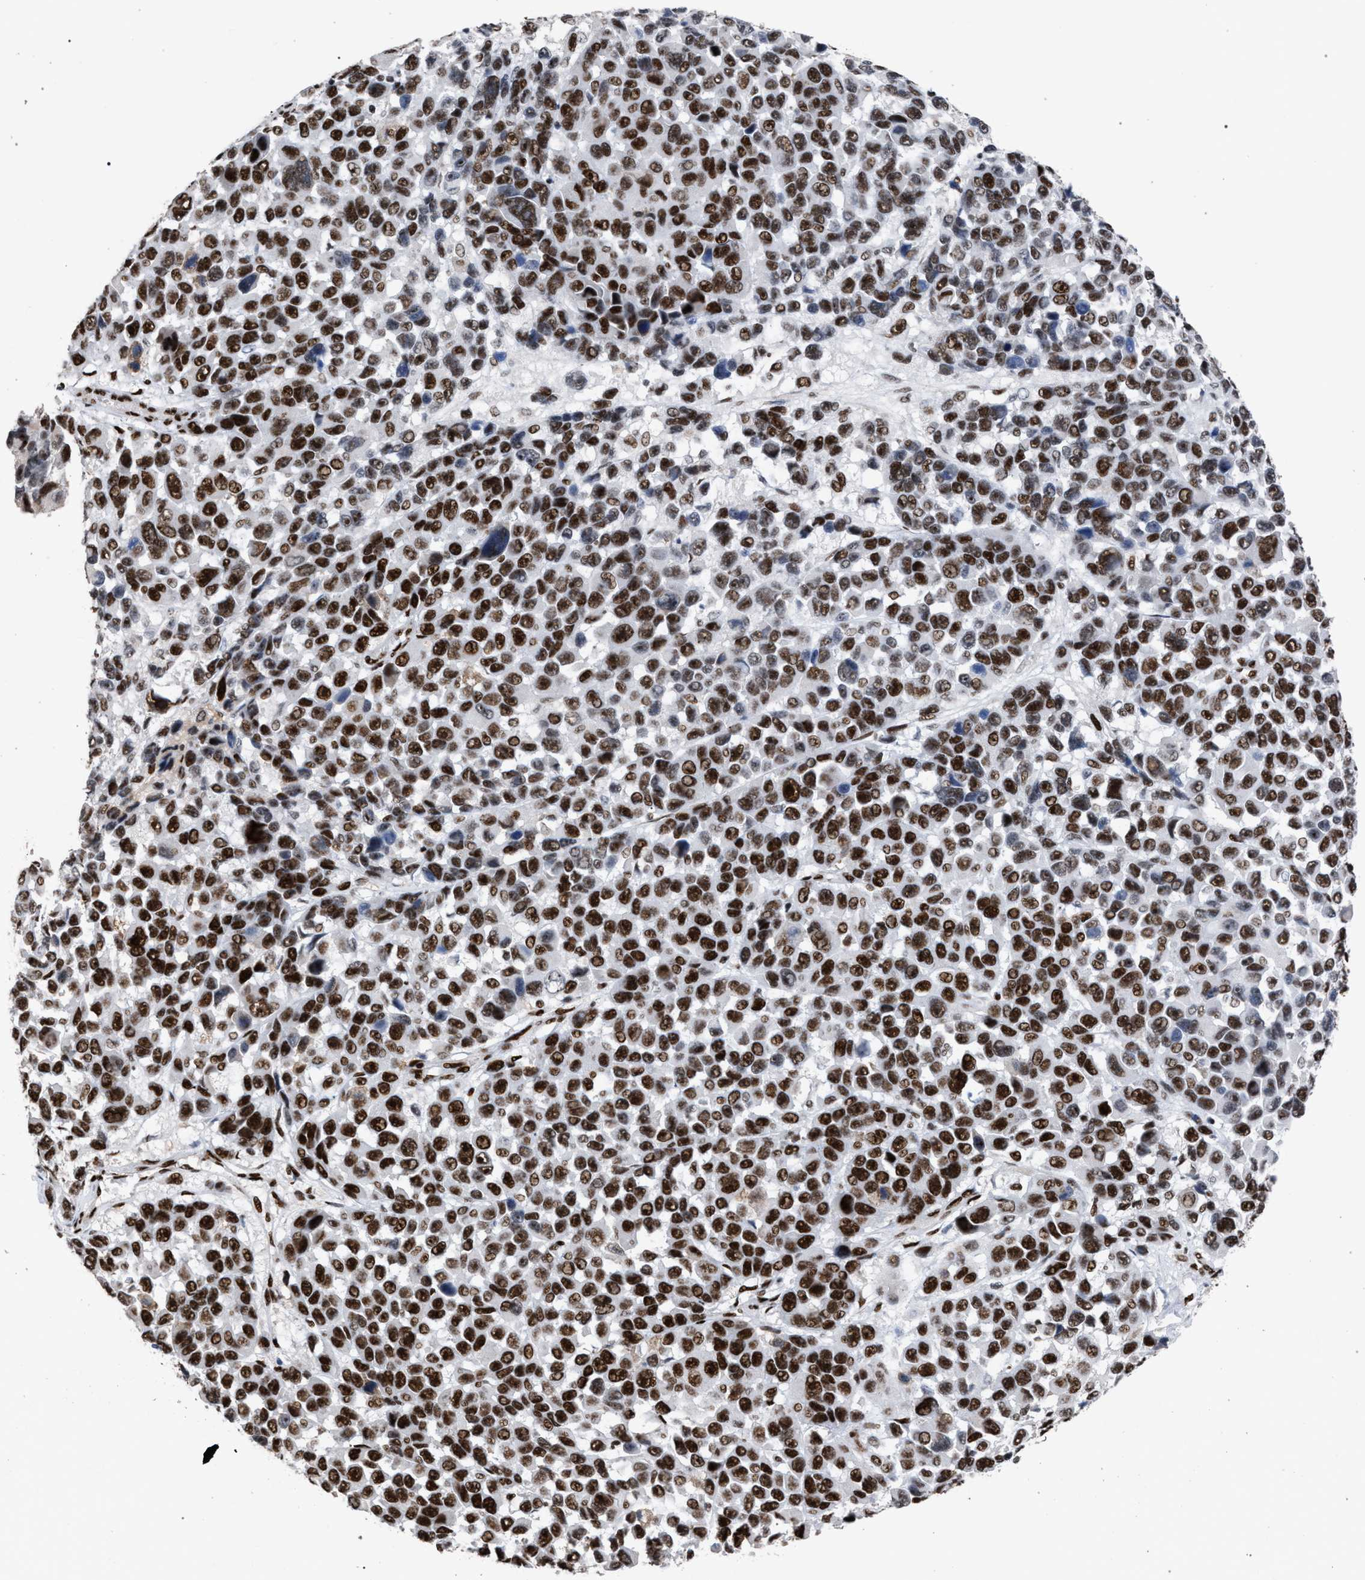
{"staining": {"intensity": "strong", "quantity": ">75%", "location": "nuclear"}, "tissue": "melanoma", "cell_type": "Tumor cells", "image_type": "cancer", "snomed": [{"axis": "morphology", "description": "Malignant melanoma, NOS"}, {"axis": "topography", "description": "Skin"}], "caption": "Immunohistochemical staining of melanoma reveals high levels of strong nuclear protein staining in approximately >75% of tumor cells. (Brightfield microscopy of DAB IHC at high magnification).", "gene": "TP53BP1", "patient": {"sex": "male", "age": 53}}